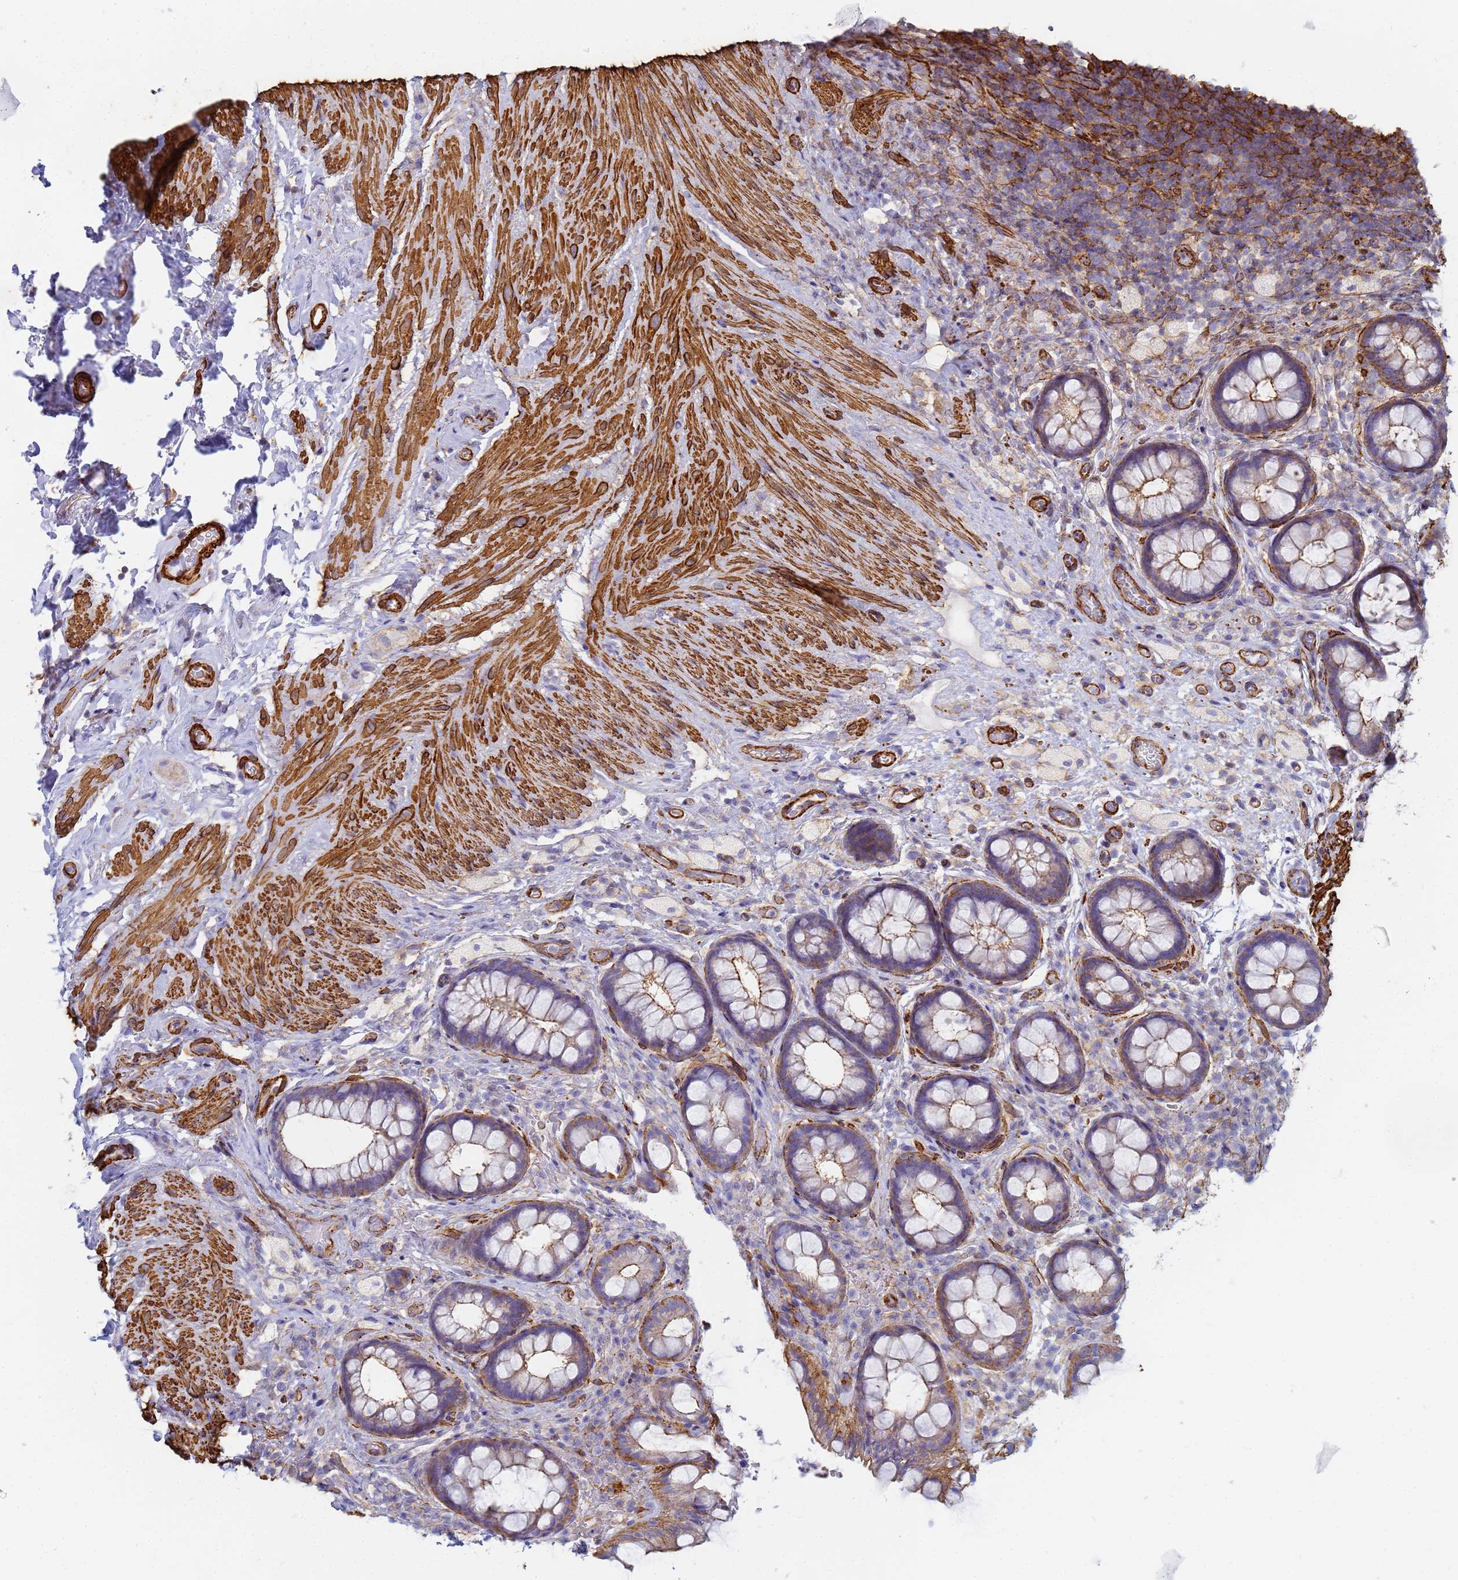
{"staining": {"intensity": "moderate", "quantity": "25%-75%", "location": "cytoplasmic/membranous"}, "tissue": "rectum", "cell_type": "Glandular cells", "image_type": "normal", "snomed": [{"axis": "morphology", "description": "Normal tissue, NOS"}, {"axis": "topography", "description": "Rectum"}, {"axis": "topography", "description": "Peripheral nerve tissue"}], "caption": "Benign rectum exhibits moderate cytoplasmic/membranous positivity in approximately 25%-75% of glandular cells (DAB IHC, brown staining for protein, blue staining for nuclei)..", "gene": "TPM1", "patient": {"sex": "female", "age": 69}}